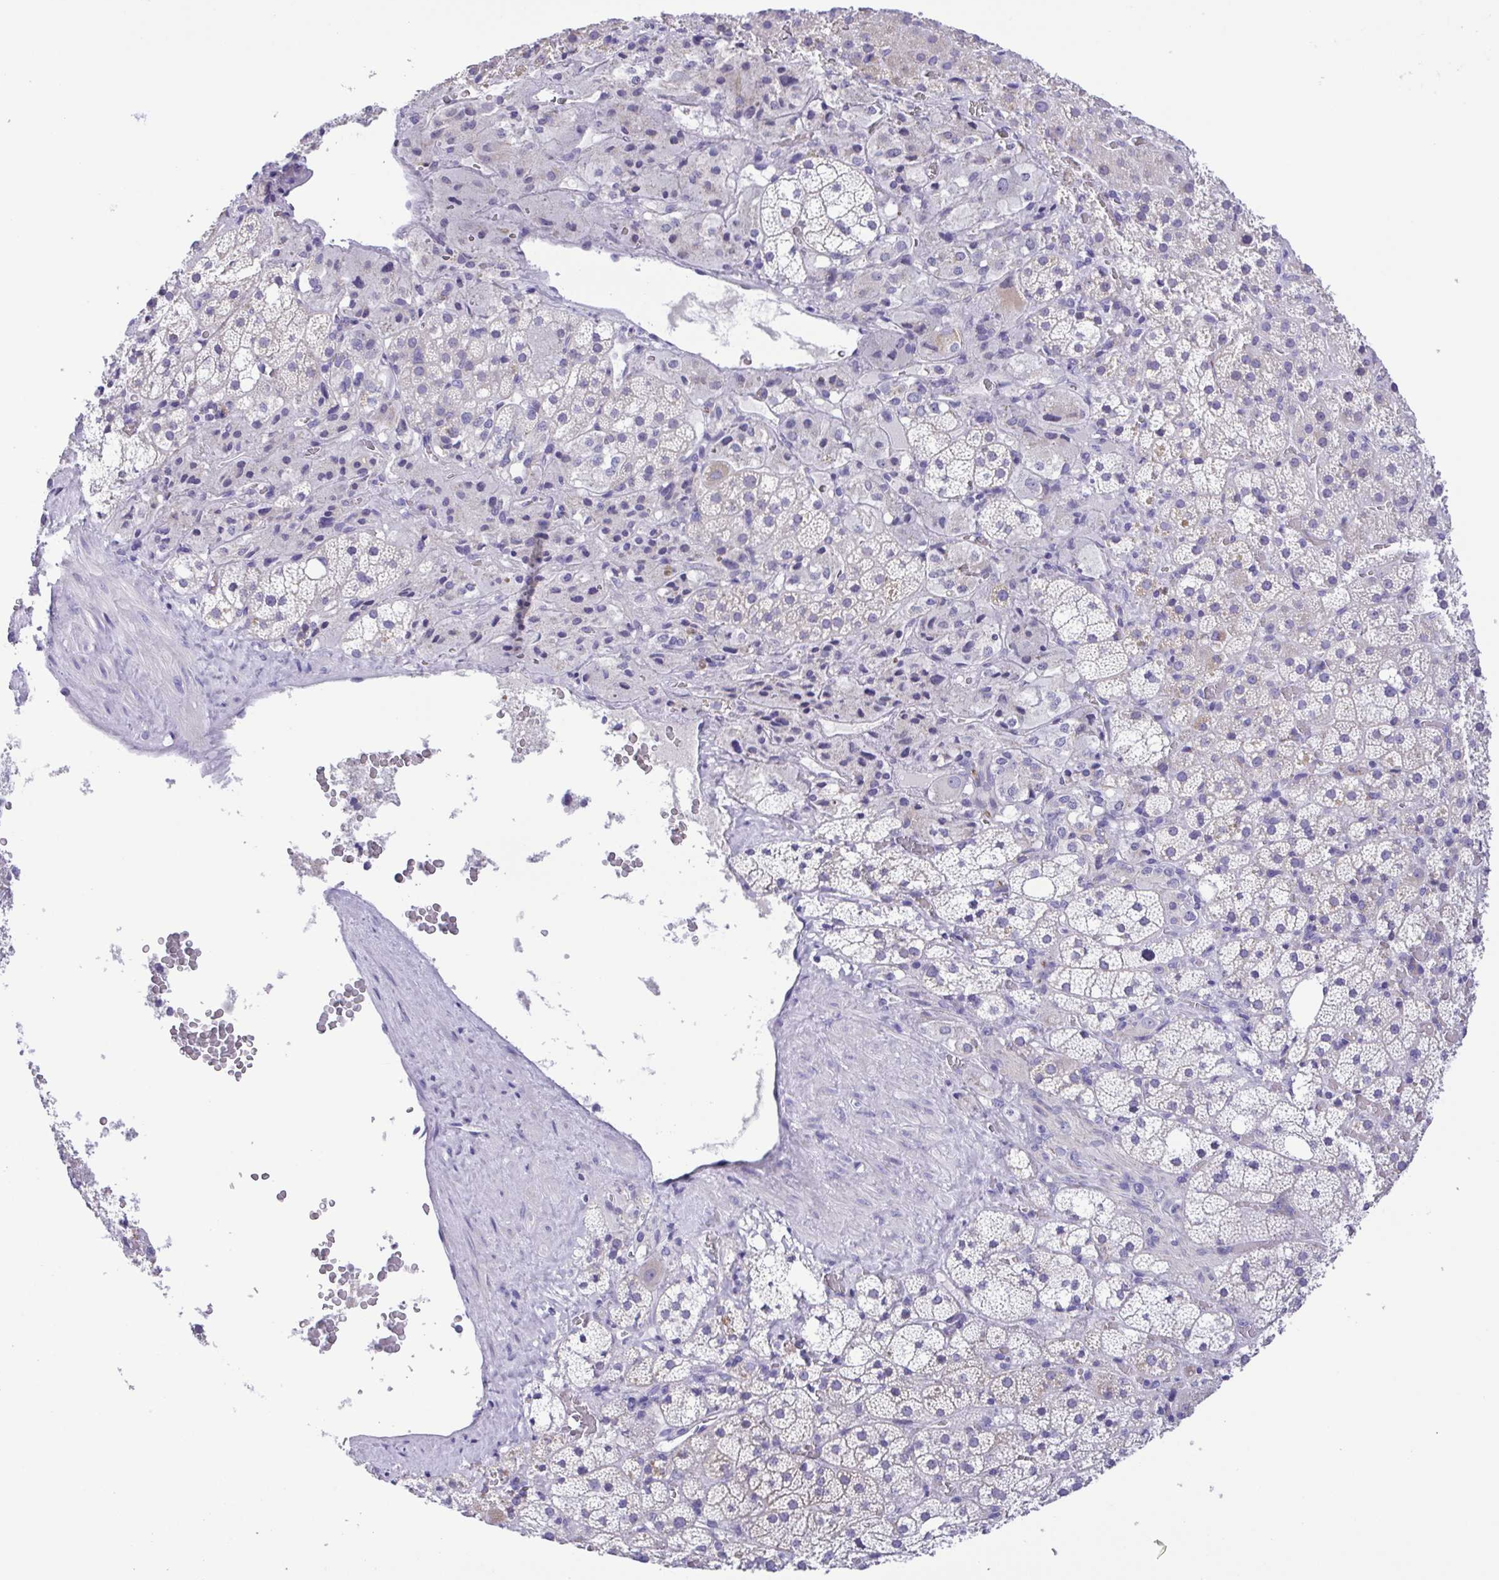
{"staining": {"intensity": "negative", "quantity": "none", "location": "none"}, "tissue": "adrenal gland", "cell_type": "Glandular cells", "image_type": "normal", "snomed": [{"axis": "morphology", "description": "Normal tissue, NOS"}, {"axis": "topography", "description": "Adrenal gland"}], "caption": "Glandular cells show no significant staining in unremarkable adrenal gland. Nuclei are stained in blue.", "gene": "CD72", "patient": {"sex": "male", "age": 53}}